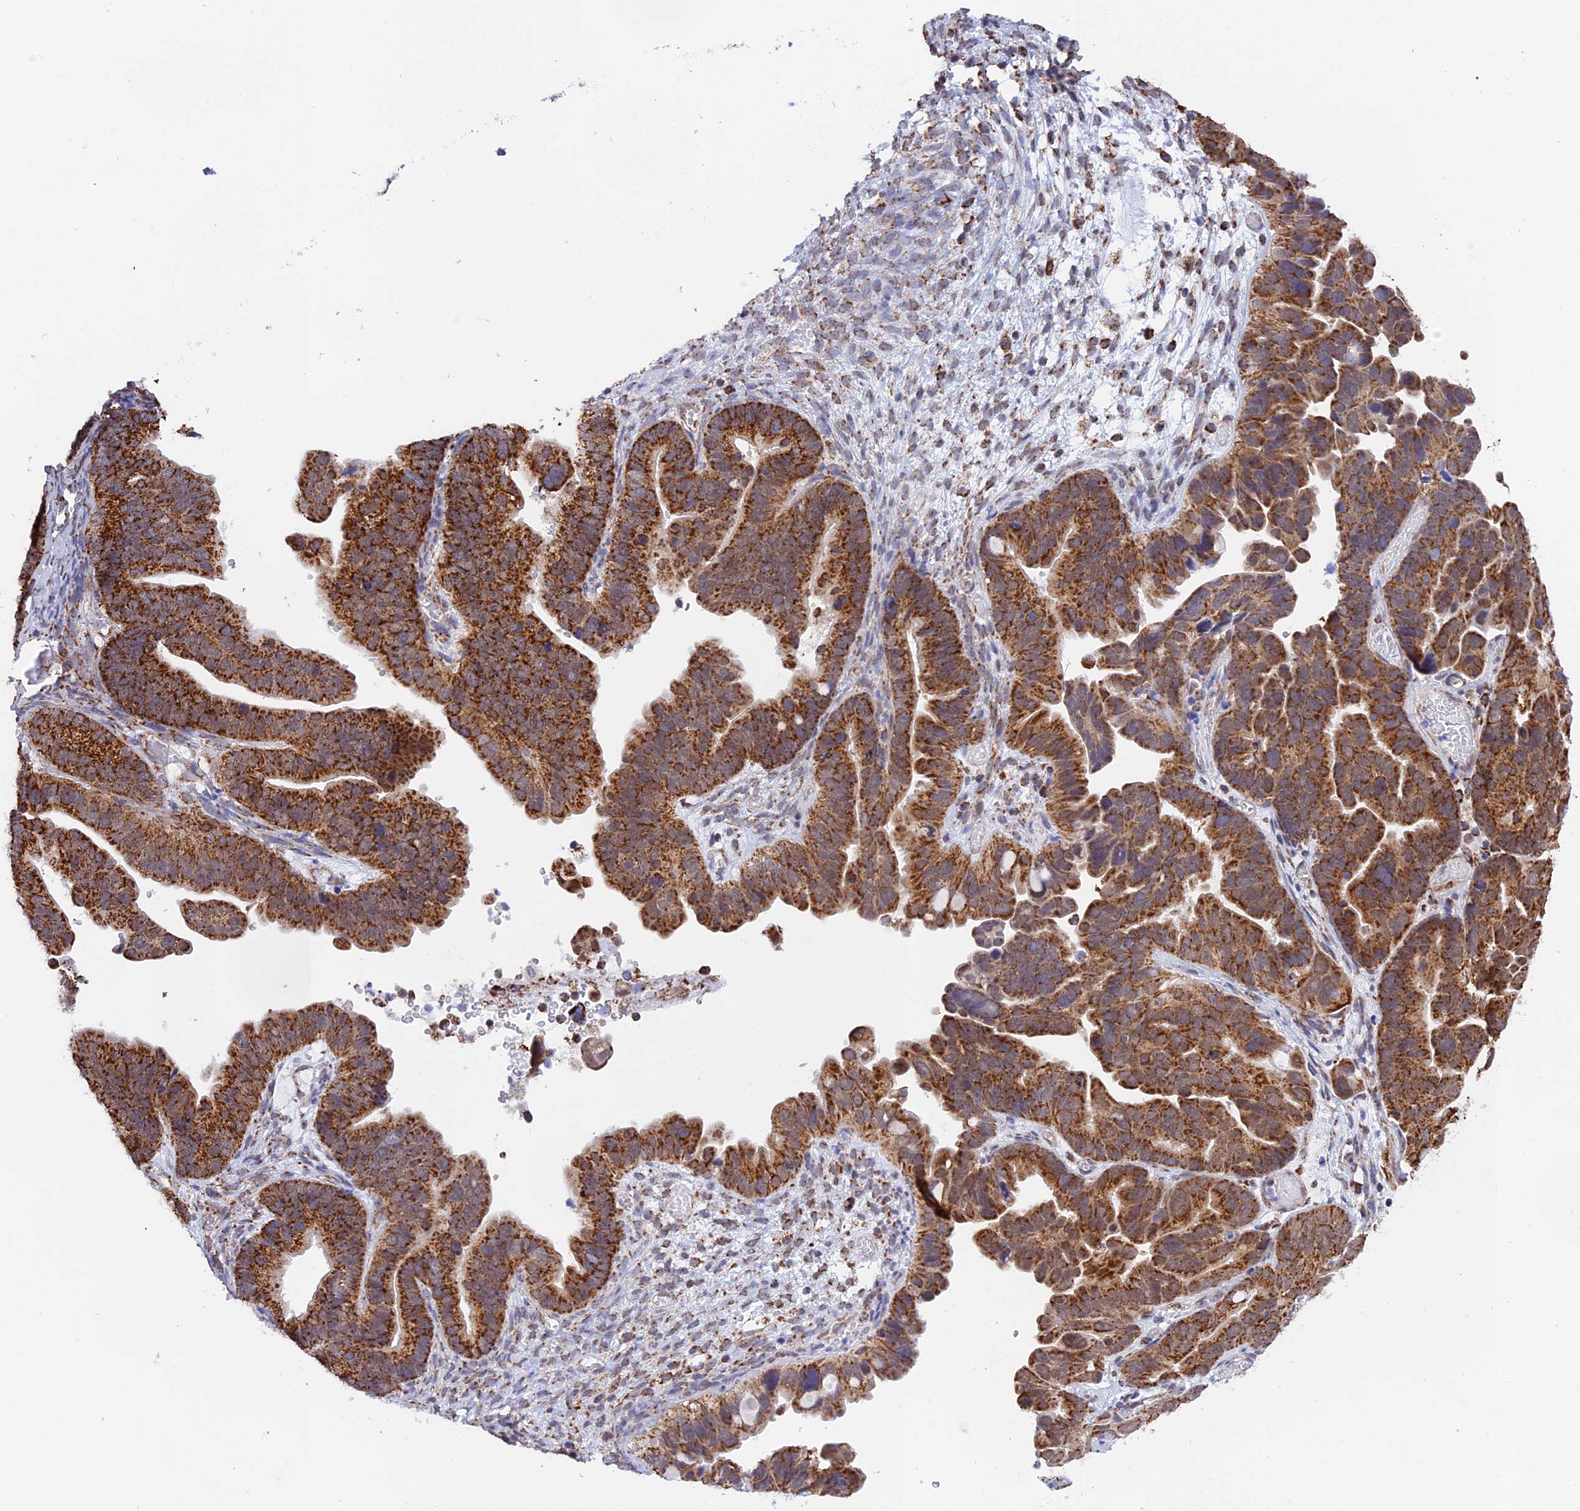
{"staining": {"intensity": "strong", "quantity": ">75%", "location": "cytoplasmic/membranous"}, "tissue": "ovarian cancer", "cell_type": "Tumor cells", "image_type": "cancer", "snomed": [{"axis": "morphology", "description": "Cystadenocarcinoma, serous, NOS"}, {"axis": "topography", "description": "Ovary"}], "caption": "Protein expression analysis of ovarian cancer (serous cystadenocarcinoma) reveals strong cytoplasmic/membranous staining in approximately >75% of tumor cells.", "gene": "CDC16", "patient": {"sex": "female", "age": 56}}